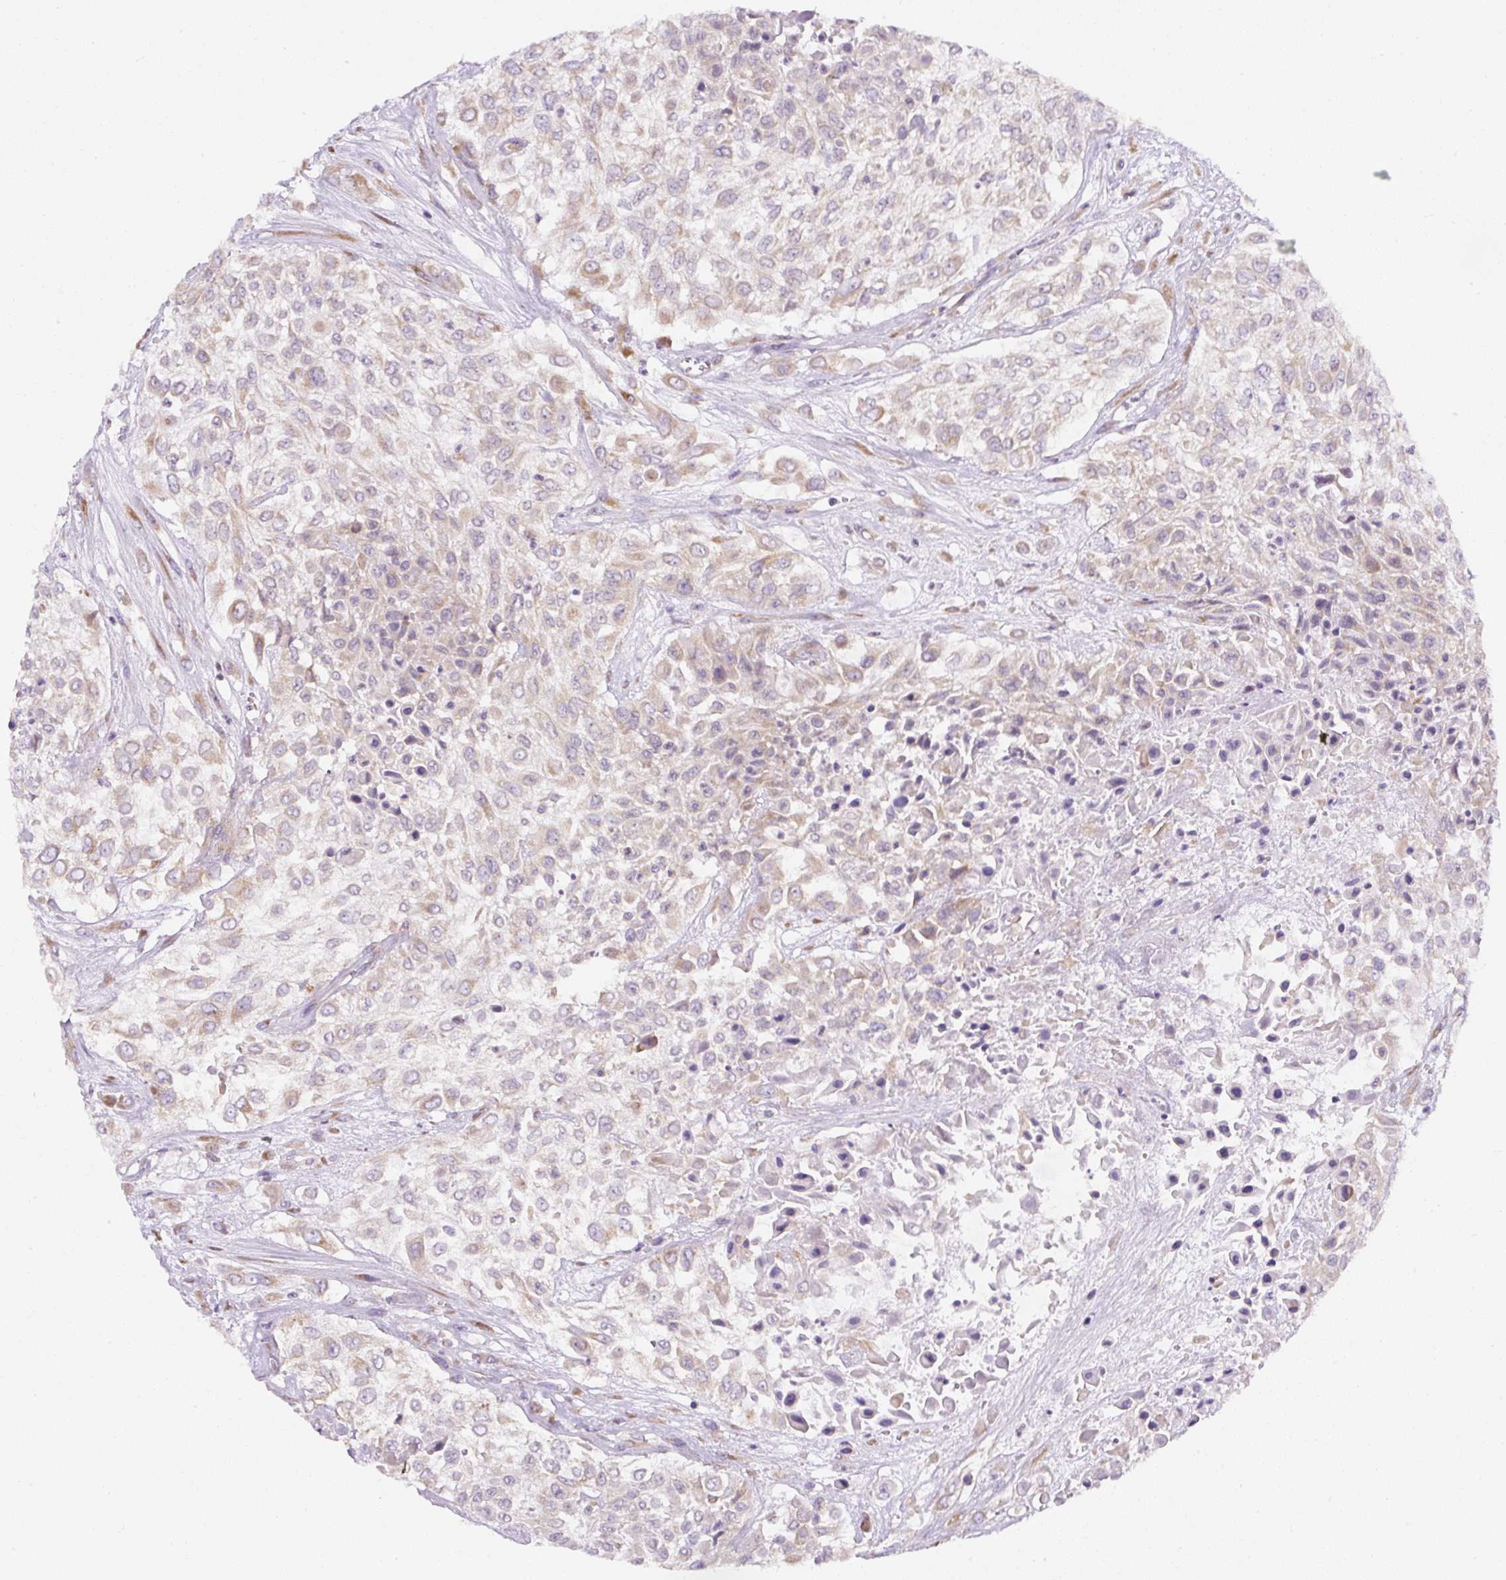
{"staining": {"intensity": "weak", "quantity": "25%-75%", "location": "cytoplasmic/membranous"}, "tissue": "urothelial cancer", "cell_type": "Tumor cells", "image_type": "cancer", "snomed": [{"axis": "morphology", "description": "Urothelial carcinoma, High grade"}, {"axis": "topography", "description": "Urinary bladder"}], "caption": "IHC (DAB (3,3'-diaminobenzidine)) staining of urothelial carcinoma (high-grade) demonstrates weak cytoplasmic/membranous protein staining in about 25%-75% of tumor cells.", "gene": "DDOST", "patient": {"sex": "male", "age": 57}}